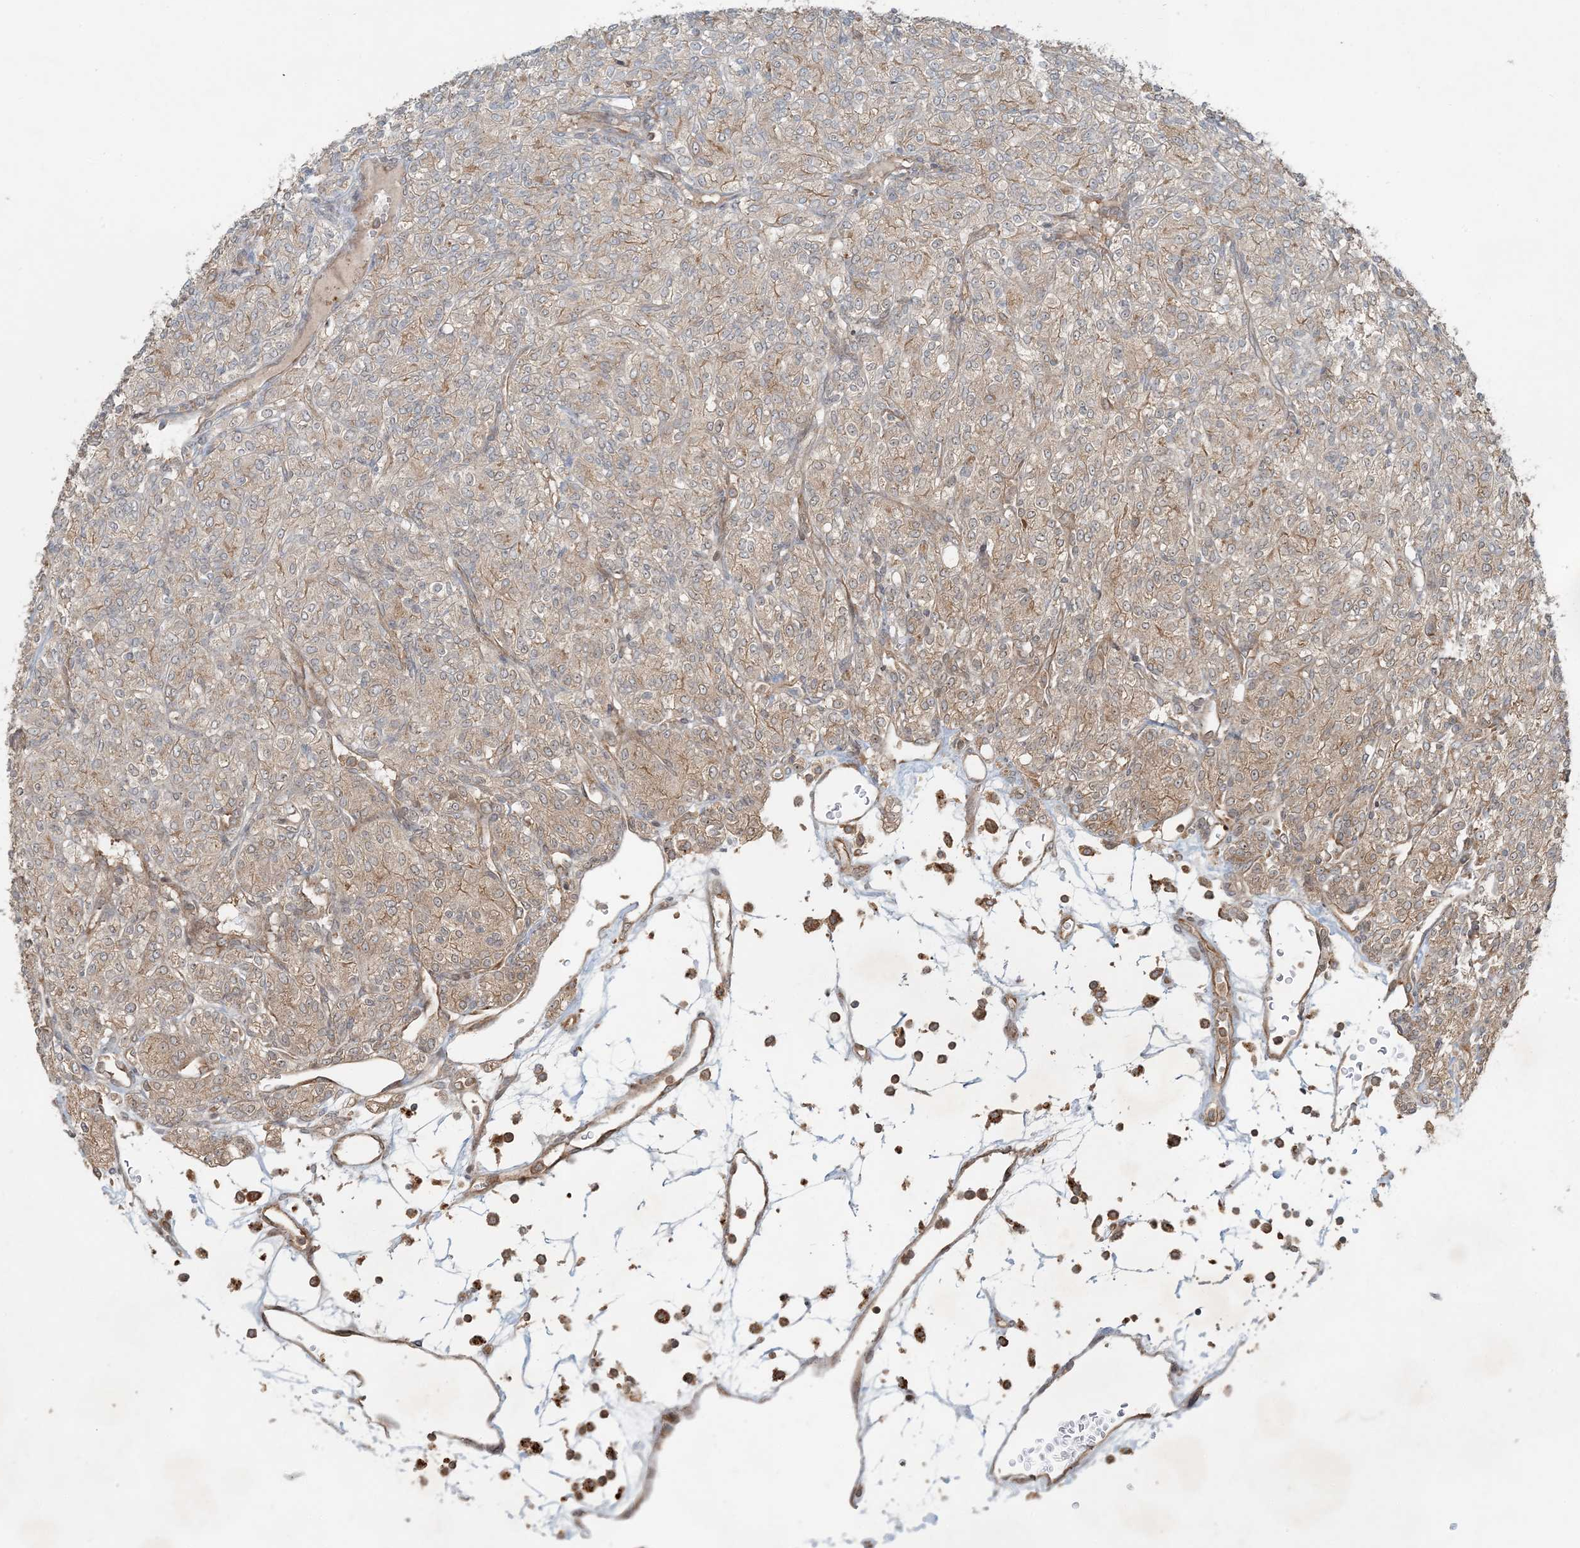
{"staining": {"intensity": "moderate", "quantity": "25%-75%", "location": "cytoplasmic/membranous"}, "tissue": "renal cancer", "cell_type": "Tumor cells", "image_type": "cancer", "snomed": [{"axis": "morphology", "description": "Adenocarcinoma, NOS"}, {"axis": "topography", "description": "Kidney"}], "caption": "DAB (3,3'-diaminobenzidine) immunohistochemical staining of renal cancer reveals moderate cytoplasmic/membranous protein positivity in about 25%-75% of tumor cells.", "gene": "COMMD8", "patient": {"sex": "male", "age": 77}}